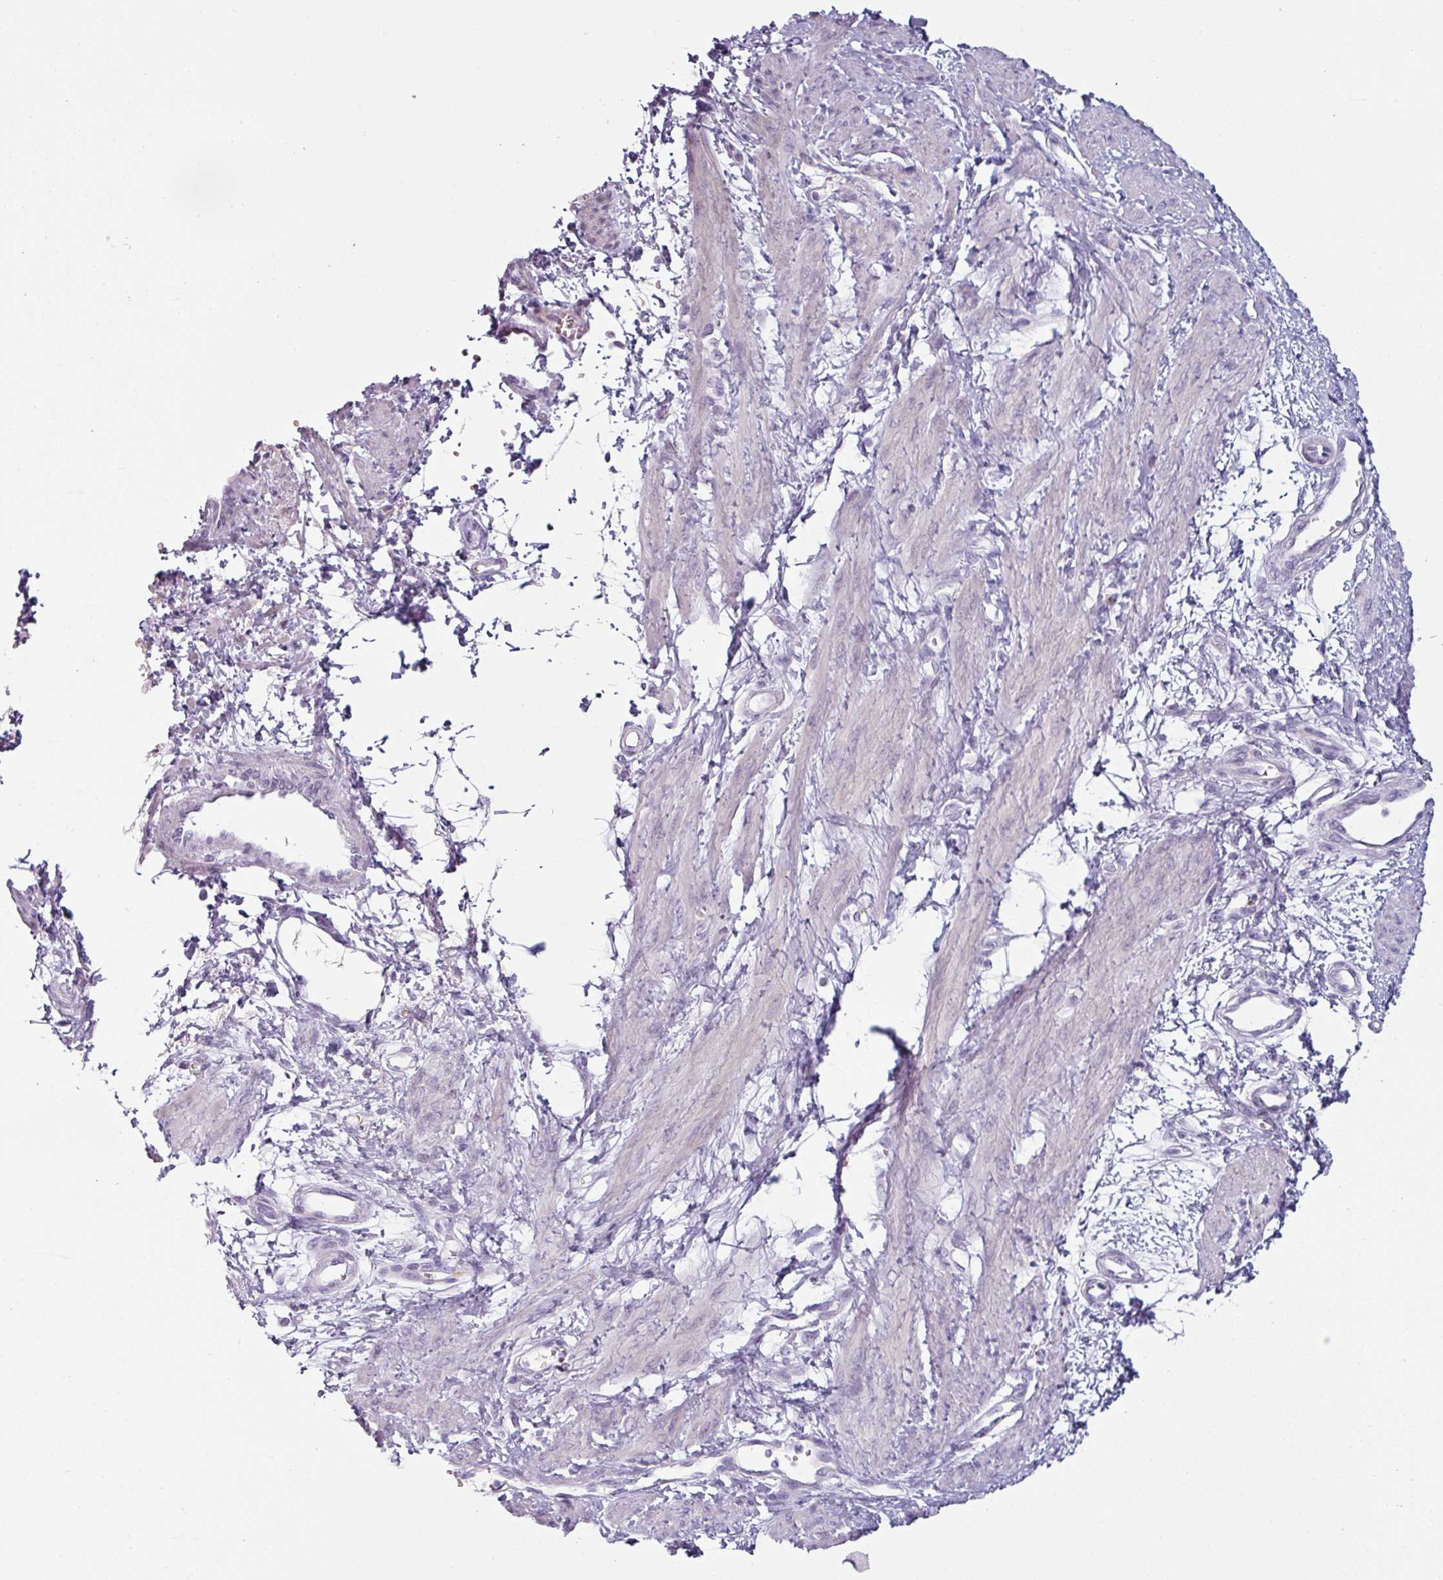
{"staining": {"intensity": "negative", "quantity": "none", "location": "none"}, "tissue": "smooth muscle", "cell_type": "Smooth muscle cells", "image_type": "normal", "snomed": [{"axis": "morphology", "description": "Normal tissue, NOS"}, {"axis": "topography", "description": "Smooth muscle"}, {"axis": "topography", "description": "Uterus"}], "caption": "A histopathology image of human smooth muscle is negative for staining in smooth muscle cells. (Stains: DAB immunohistochemistry with hematoxylin counter stain, Microscopy: brightfield microscopy at high magnification).", "gene": "CLCA1", "patient": {"sex": "female", "age": 39}}